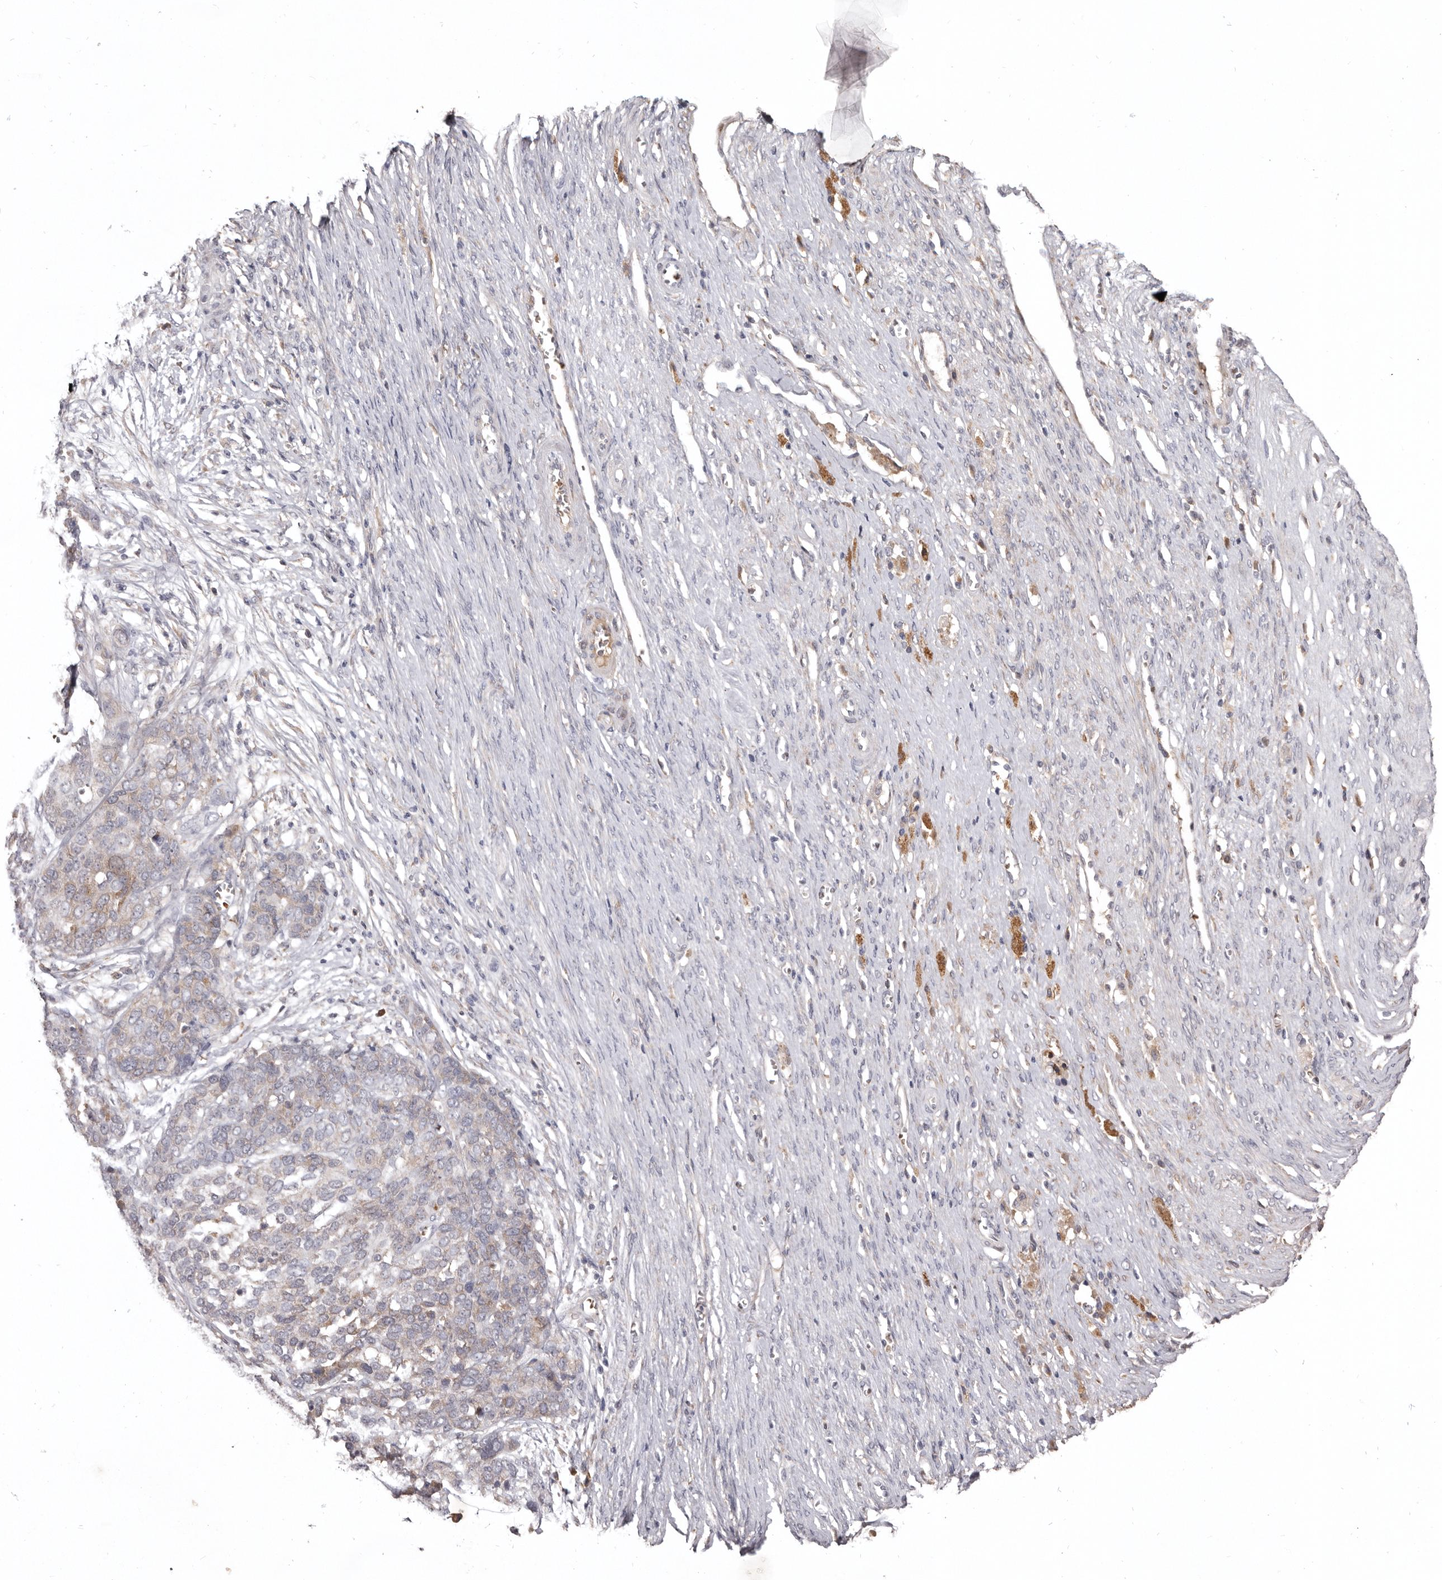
{"staining": {"intensity": "weak", "quantity": "25%-75%", "location": "cytoplasmic/membranous"}, "tissue": "ovarian cancer", "cell_type": "Tumor cells", "image_type": "cancer", "snomed": [{"axis": "morphology", "description": "Cystadenocarcinoma, serous, NOS"}, {"axis": "topography", "description": "Ovary"}], "caption": "The histopathology image shows a brown stain indicating the presence of a protein in the cytoplasmic/membranous of tumor cells in ovarian cancer (serous cystadenocarcinoma).", "gene": "NENF", "patient": {"sex": "female", "age": 44}}